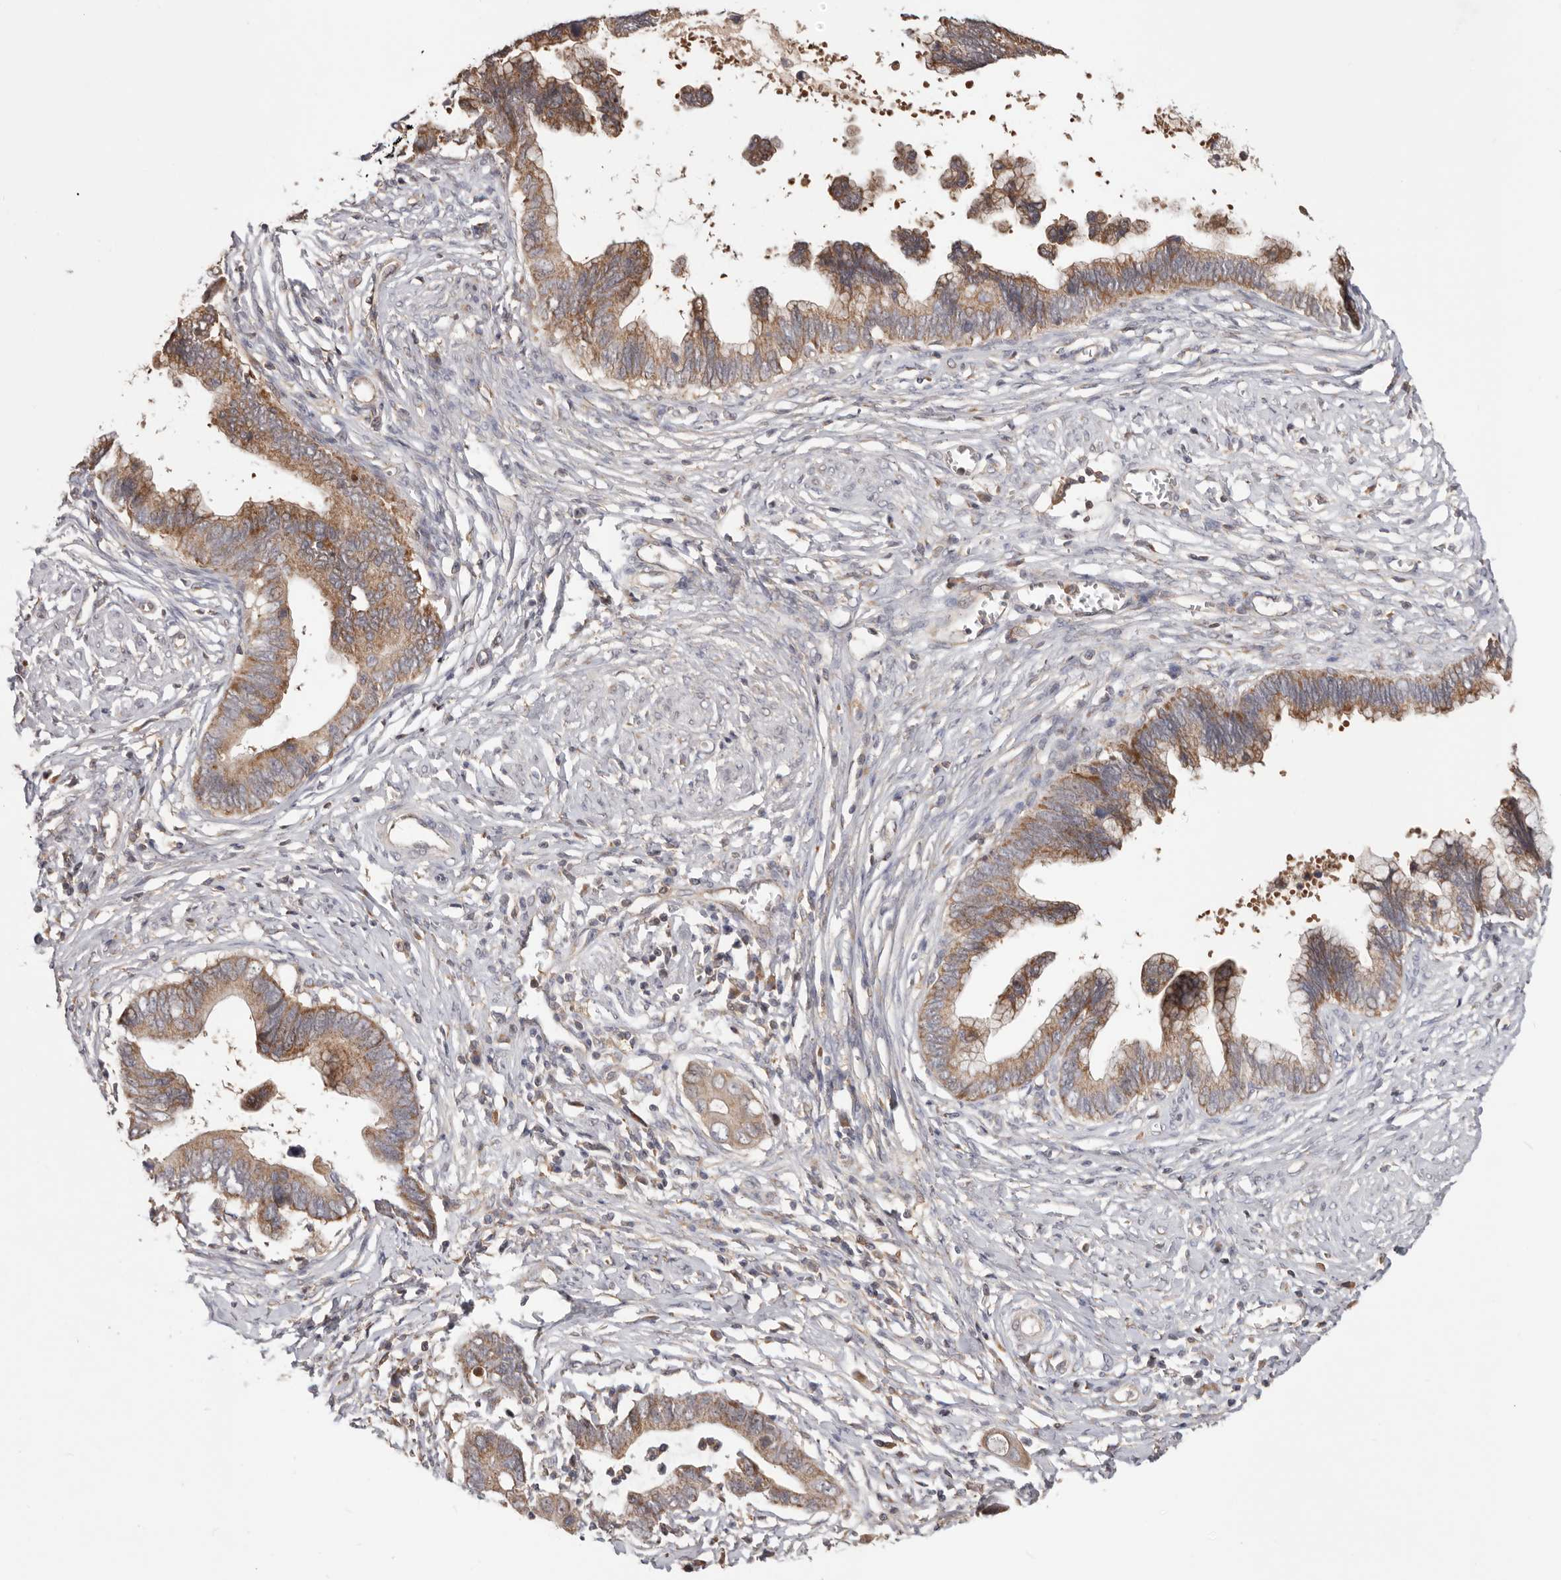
{"staining": {"intensity": "moderate", "quantity": ">75%", "location": "cytoplasmic/membranous"}, "tissue": "cervical cancer", "cell_type": "Tumor cells", "image_type": "cancer", "snomed": [{"axis": "morphology", "description": "Adenocarcinoma, NOS"}, {"axis": "topography", "description": "Cervix"}], "caption": "Moderate cytoplasmic/membranous protein staining is present in about >75% of tumor cells in cervical cancer.", "gene": "LRP6", "patient": {"sex": "female", "age": 44}}